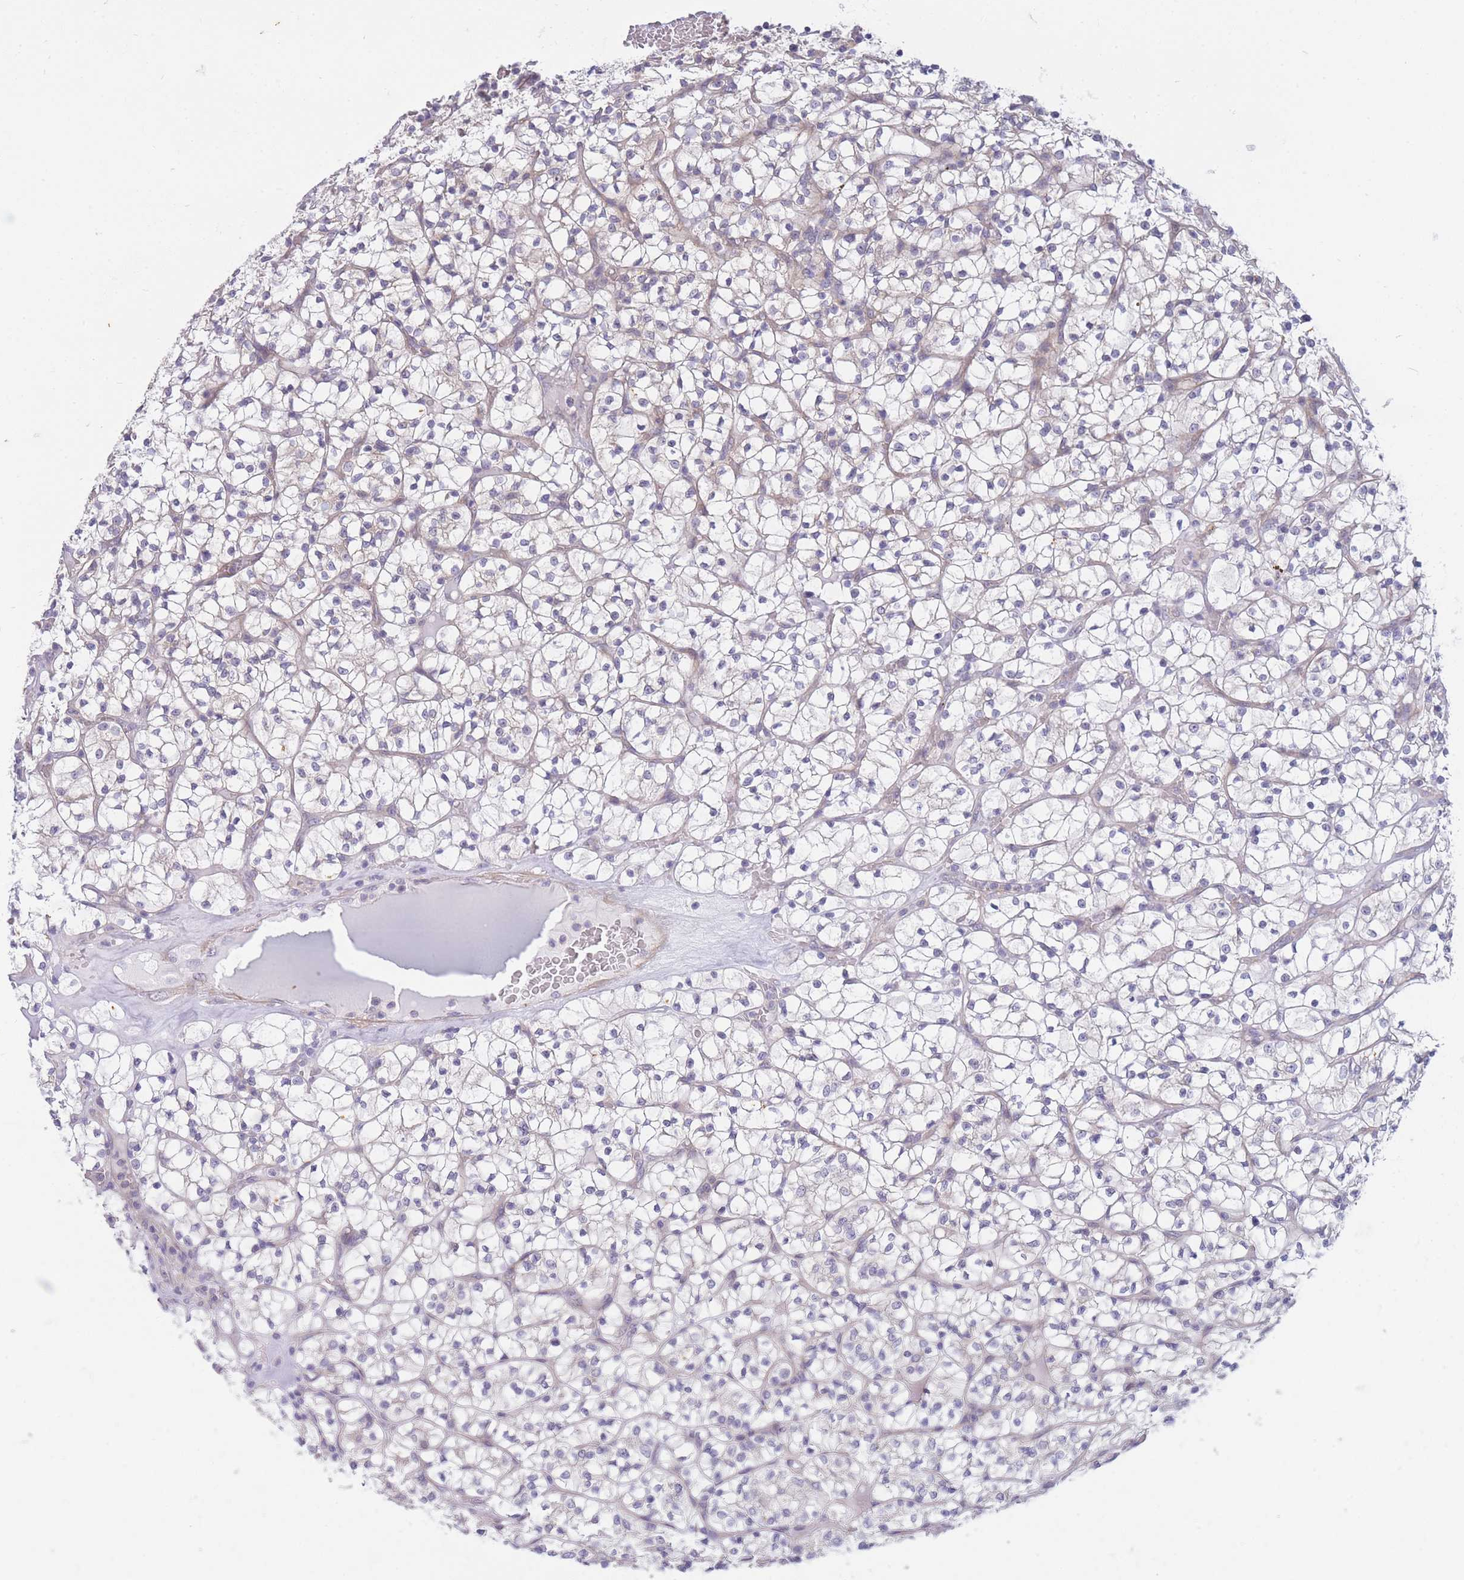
{"staining": {"intensity": "negative", "quantity": "none", "location": "none"}, "tissue": "renal cancer", "cell_type": "Tumor cells", "image_type": "cancer", "snomed": [{"axis": "morphology", "description": "Adenocarcinoma, NOS"}, {"axis": "topography", "description": "Kidney"}], "caption": "There is no significant positivity in tumor cells of adenocarcinoma (renal).", "gene": "SUGT1", "patient": {"sex": "female", "age": 64}}